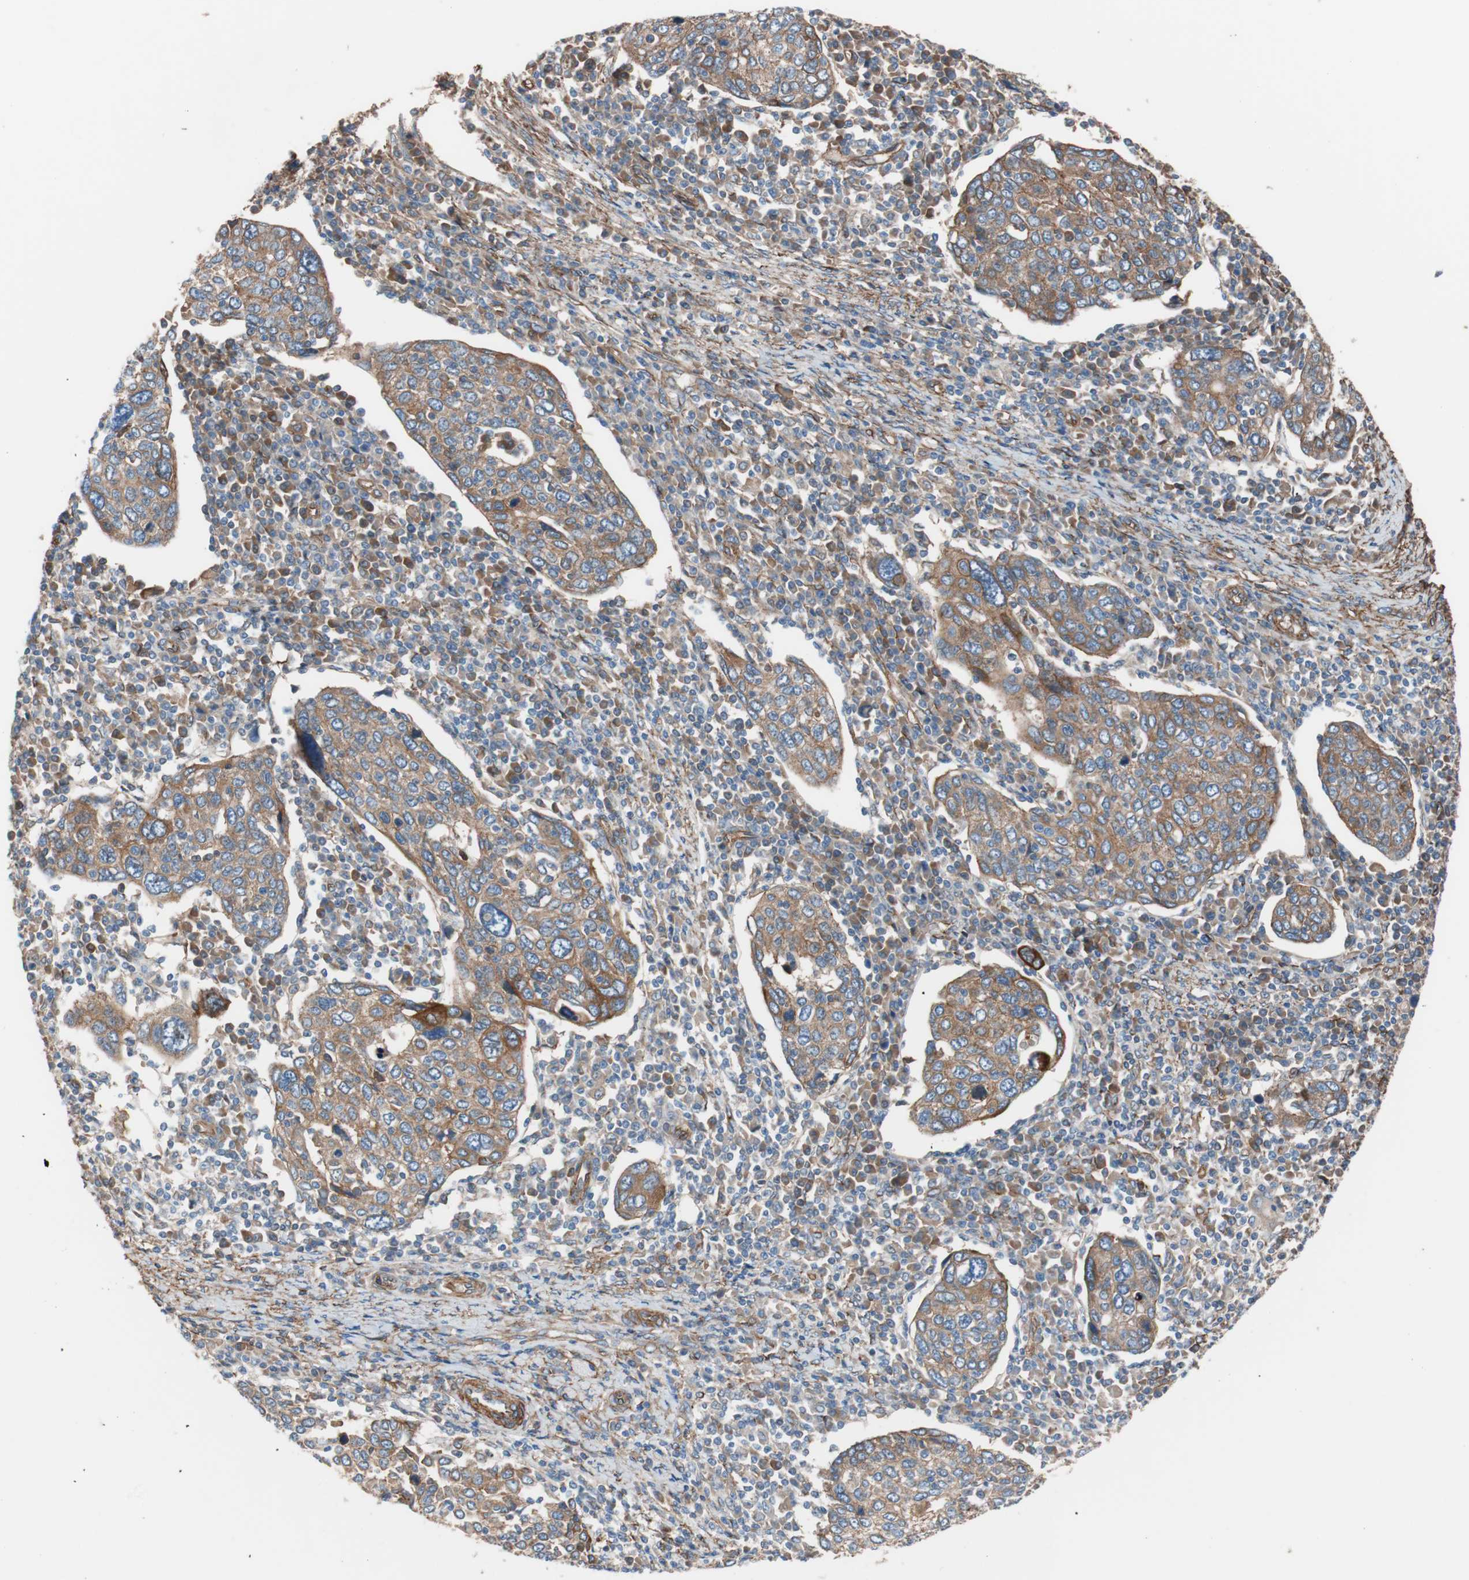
{"staining": {"intensity": "moderate", "quantity": ">75%", "location": "cytoplasmic/membranous"}, "tissue": "cervical cancer", "cell_type": "Tumor cells", "image_type": "cancer", "snomed": [{"axis": "morphology", "description": "Squamous cell carcinoma, NOS"}, {"axis": "topography", "description": "Cervix"}], "caption": "Cervical cancer (squamous cell carcinoma) stained with DAB (3,3'-diaminobenzidine) immunohistochemistry (IHC) demonstrates medium levels of moderate cytoplasmic/membranous staining in approximately >75% of tumor cells. (Stains: DAB (3,3'-diaminobenzidine) in brown, nuclei in blue, Microscopy: brightfield microscopy at high magnification).", "gene": "SPINT1", "patient": {"sex": "female", "age": 40}}